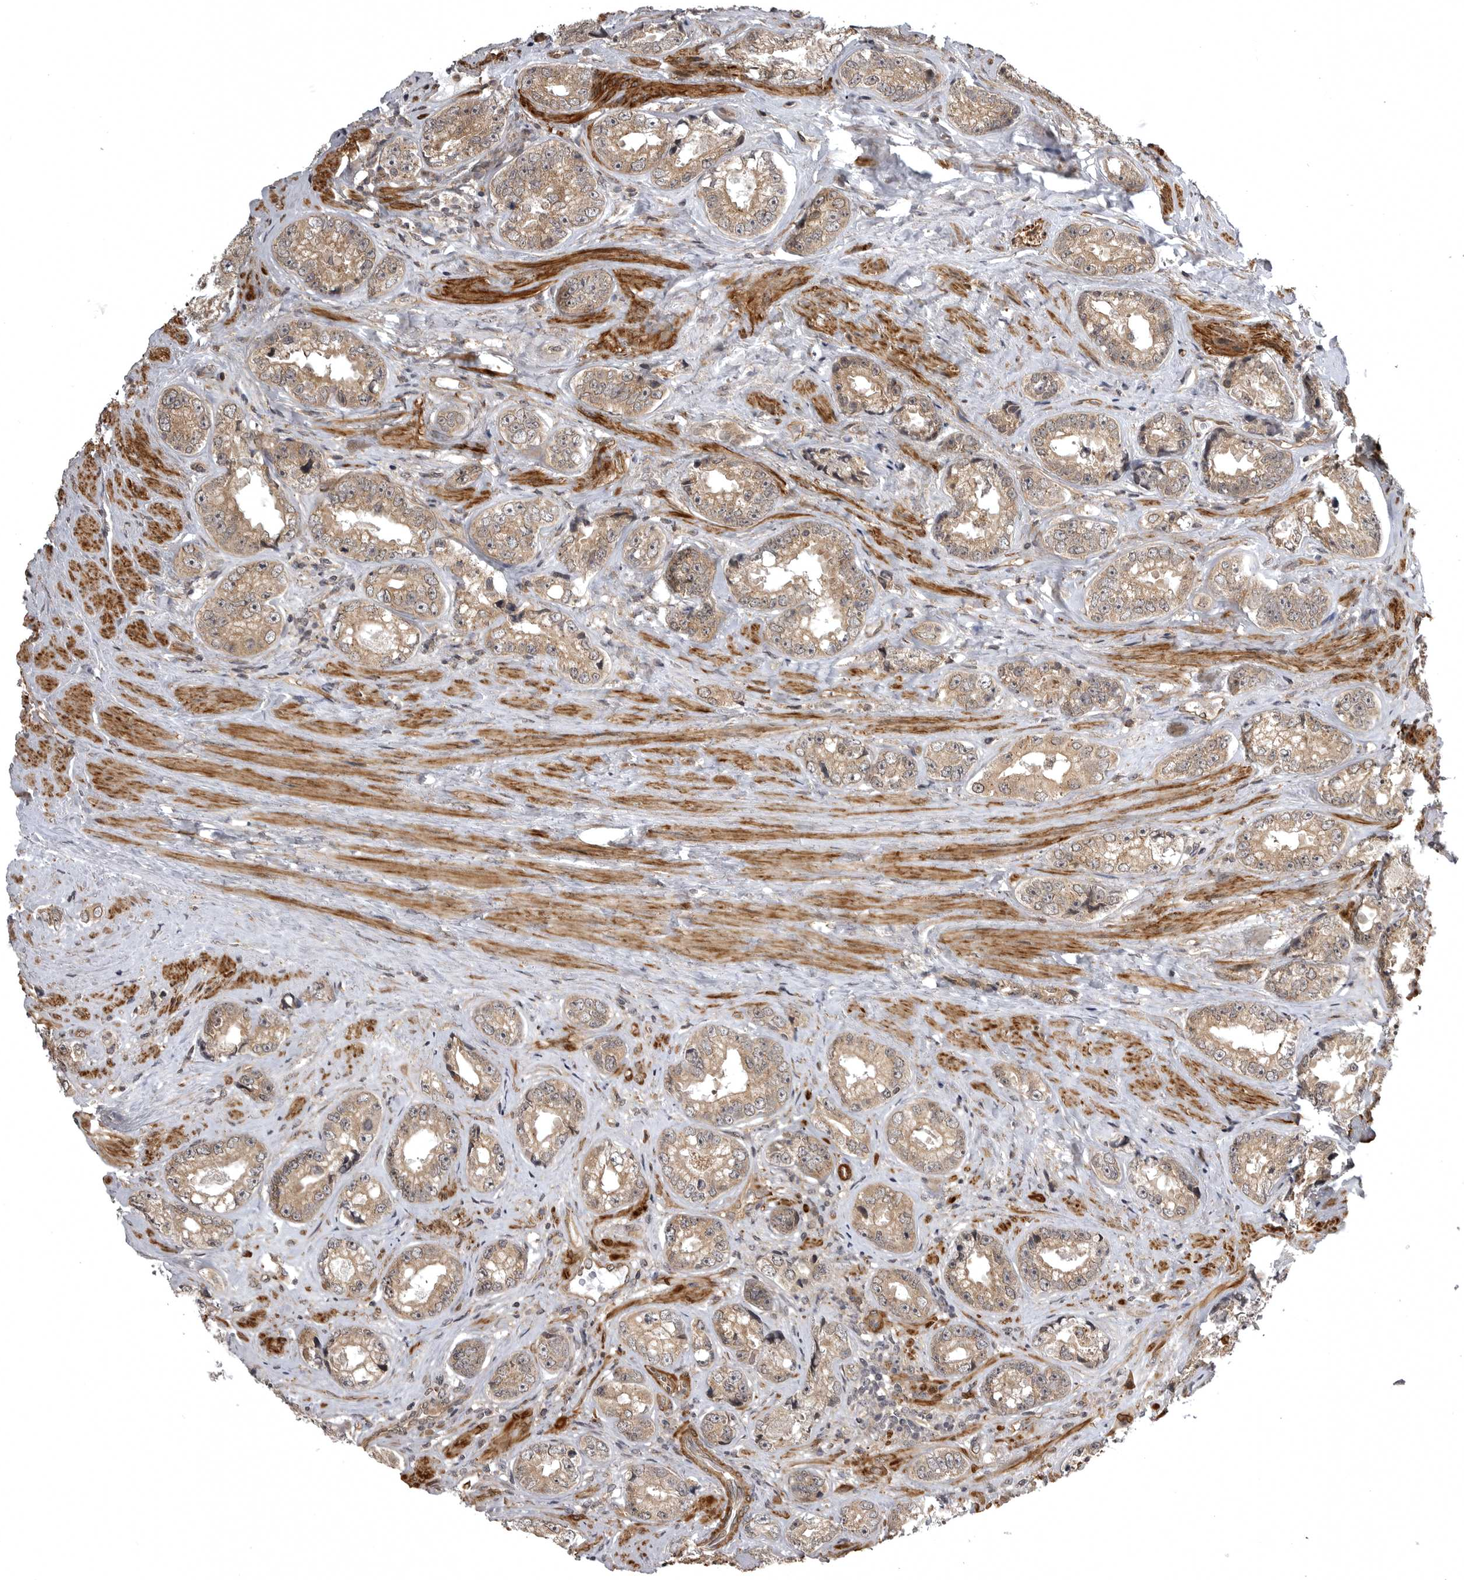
{"staining": {"intensity": "moderate", "quantity": ">75%", "location": "cytoplasmic/membranous"}, "tissue": "prostate cancer", "cell_type": "Tumor cells", "image_type": "cancer", "snomed": [{"axis": "morphology", "description": "Adenocarcinoma, High grade"}, {"axis": "topography", "description": "Prostate"}], "caption": "Protein analysis of high-grade adenocarcinoma (prostate) tissue demonstrates moderate cytoplasmic/membranous staining in approximately >75% of tumor cells. The staining is performed using DAB brown chromogen to label protein expression. The nuclei are counter-stained blue using hematoxylin.", "gene": "SNX16", "patient": {"sex": "male", "age": 61}}